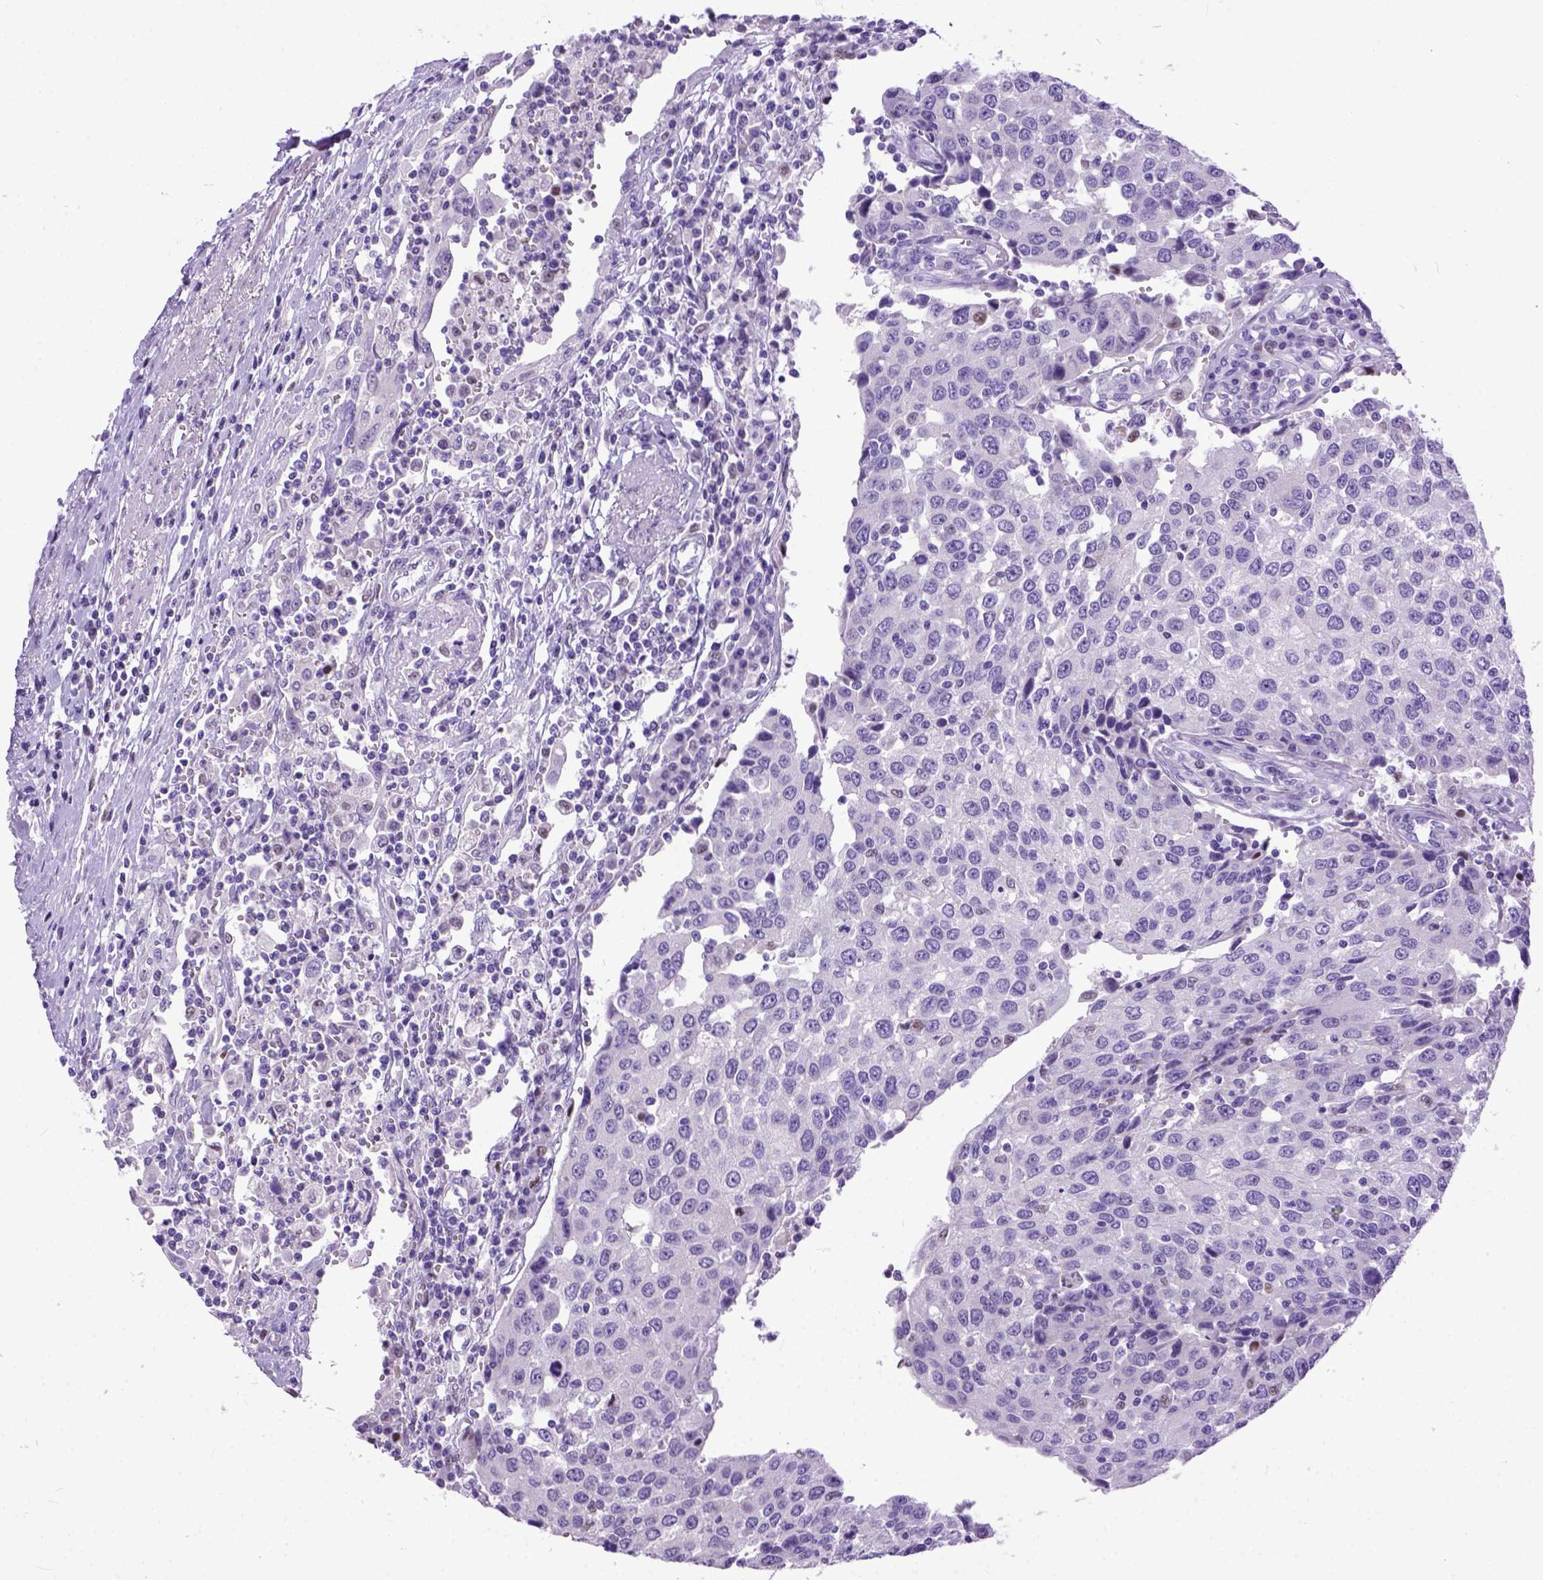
{"staining": {"intensity": "negative", "quantity": "none", "location": "none"}, "tissue": "urothelial cancer", "cell_type": "Tumor cells", "image_type": "cancer", "snomed": [{"axis": "morphology", "description": "Urothelial carcinoma, High grade"}, {"axis": "topography", "description": "Urinary bladder"}], "caption": "The immunohistochemistry (IHC) image has no significant positivity in tumor cells of high-grade urothelial carcinoma tissue. Brightfield microscopy of IHC stained with DAB (3,3'-diaminobenzidine) (brown) and hematoxylin (blue), captured at high magnification.", "gene": "CRB1", "patient": {"sex": "female", "age": 85}}